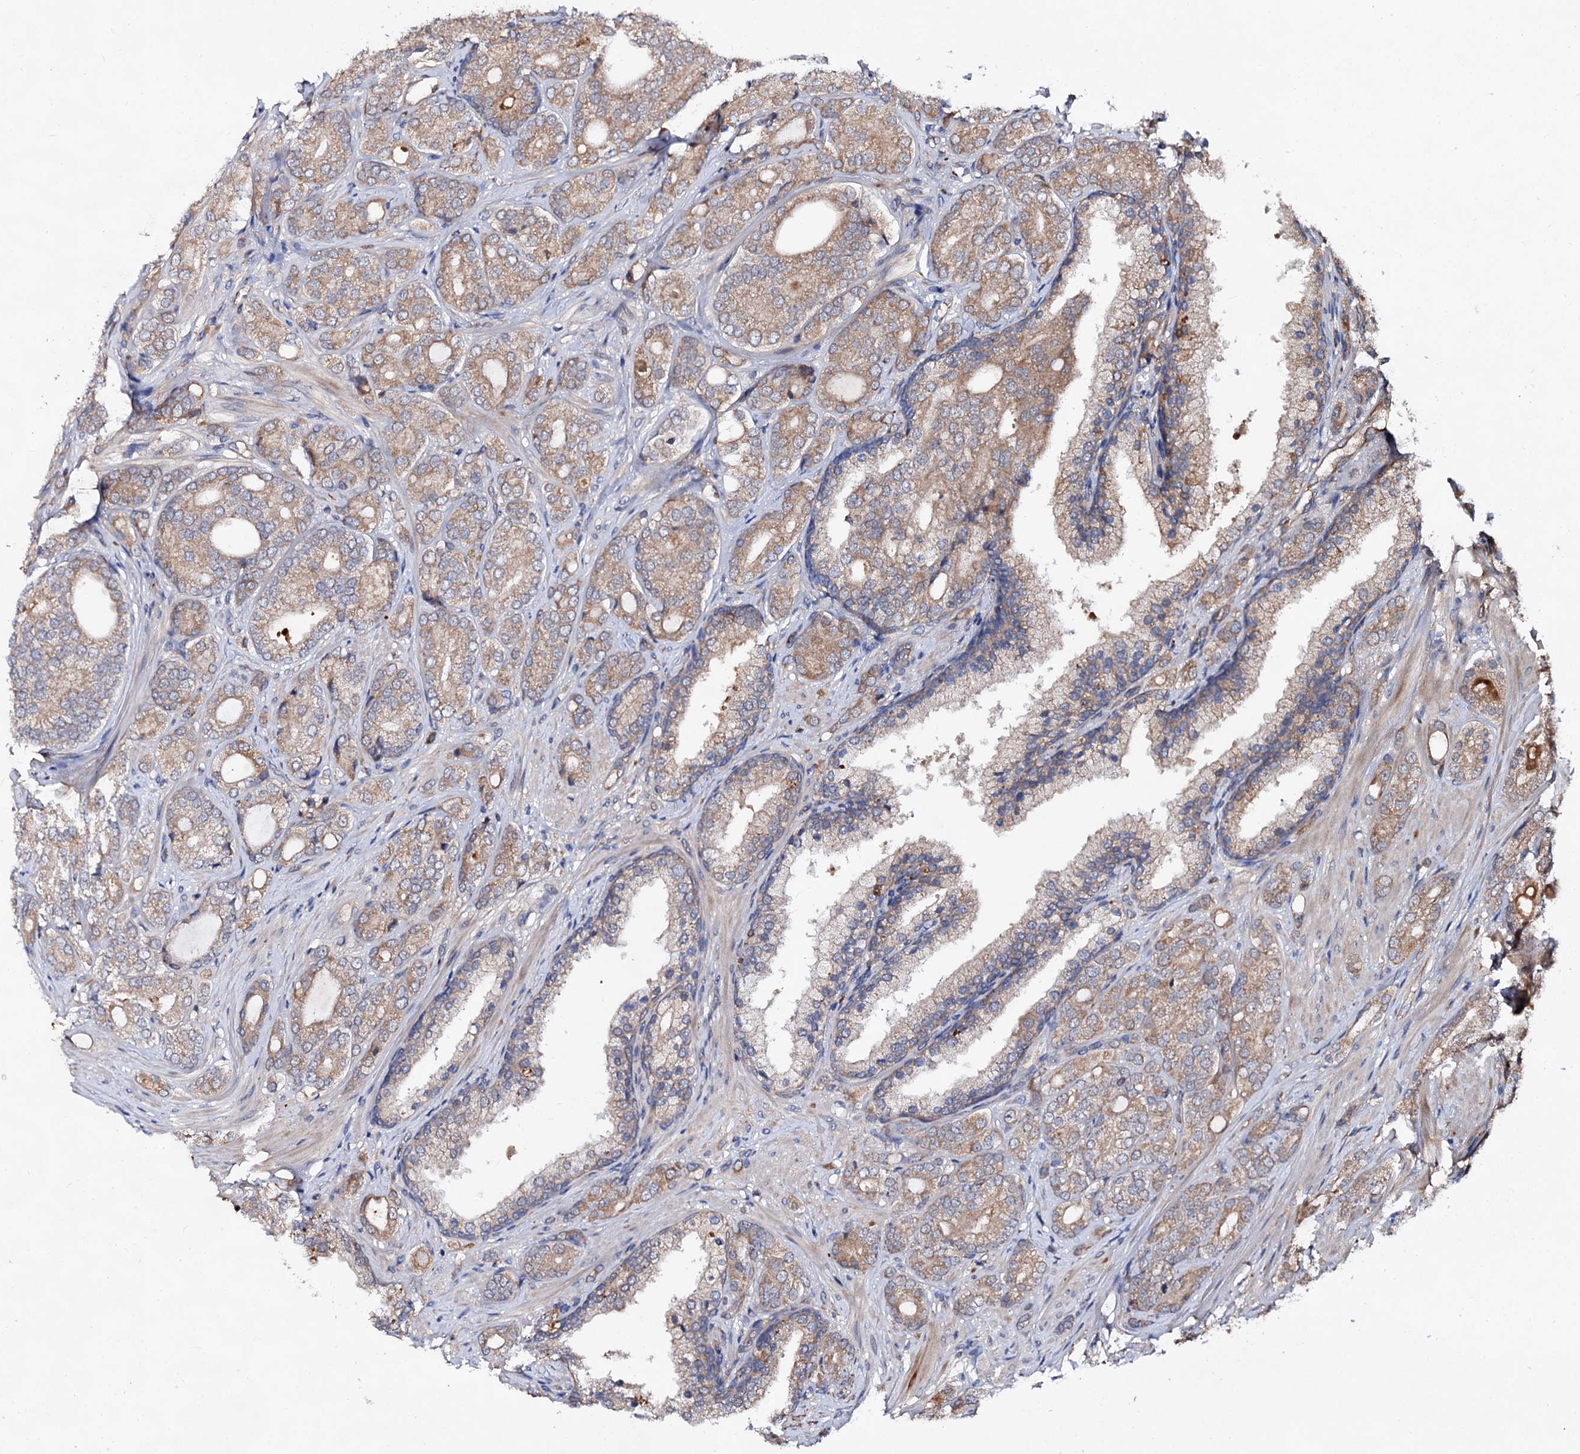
{"staining": {"intensity": "moderate", "quantity": ">75%", "location": "cytoplasmic/membranous"}, "tissue": "prostate cancer", "cell_type": "Tumor cells", "image_type": "cancer", "snomed": [{"axis": "morphology", "description": "Adenocarcinoma, High grade"}, {"axis": "topography", "description": "Prostate"}], "caption": "Moderate cytoplasmic/membranous expression for a protein is present in approximately >75% of tumor cells of prostate cancer using immunohistochemistry.", "gene": "TEX9", "patient": {"sex": "male", "age": 60}}